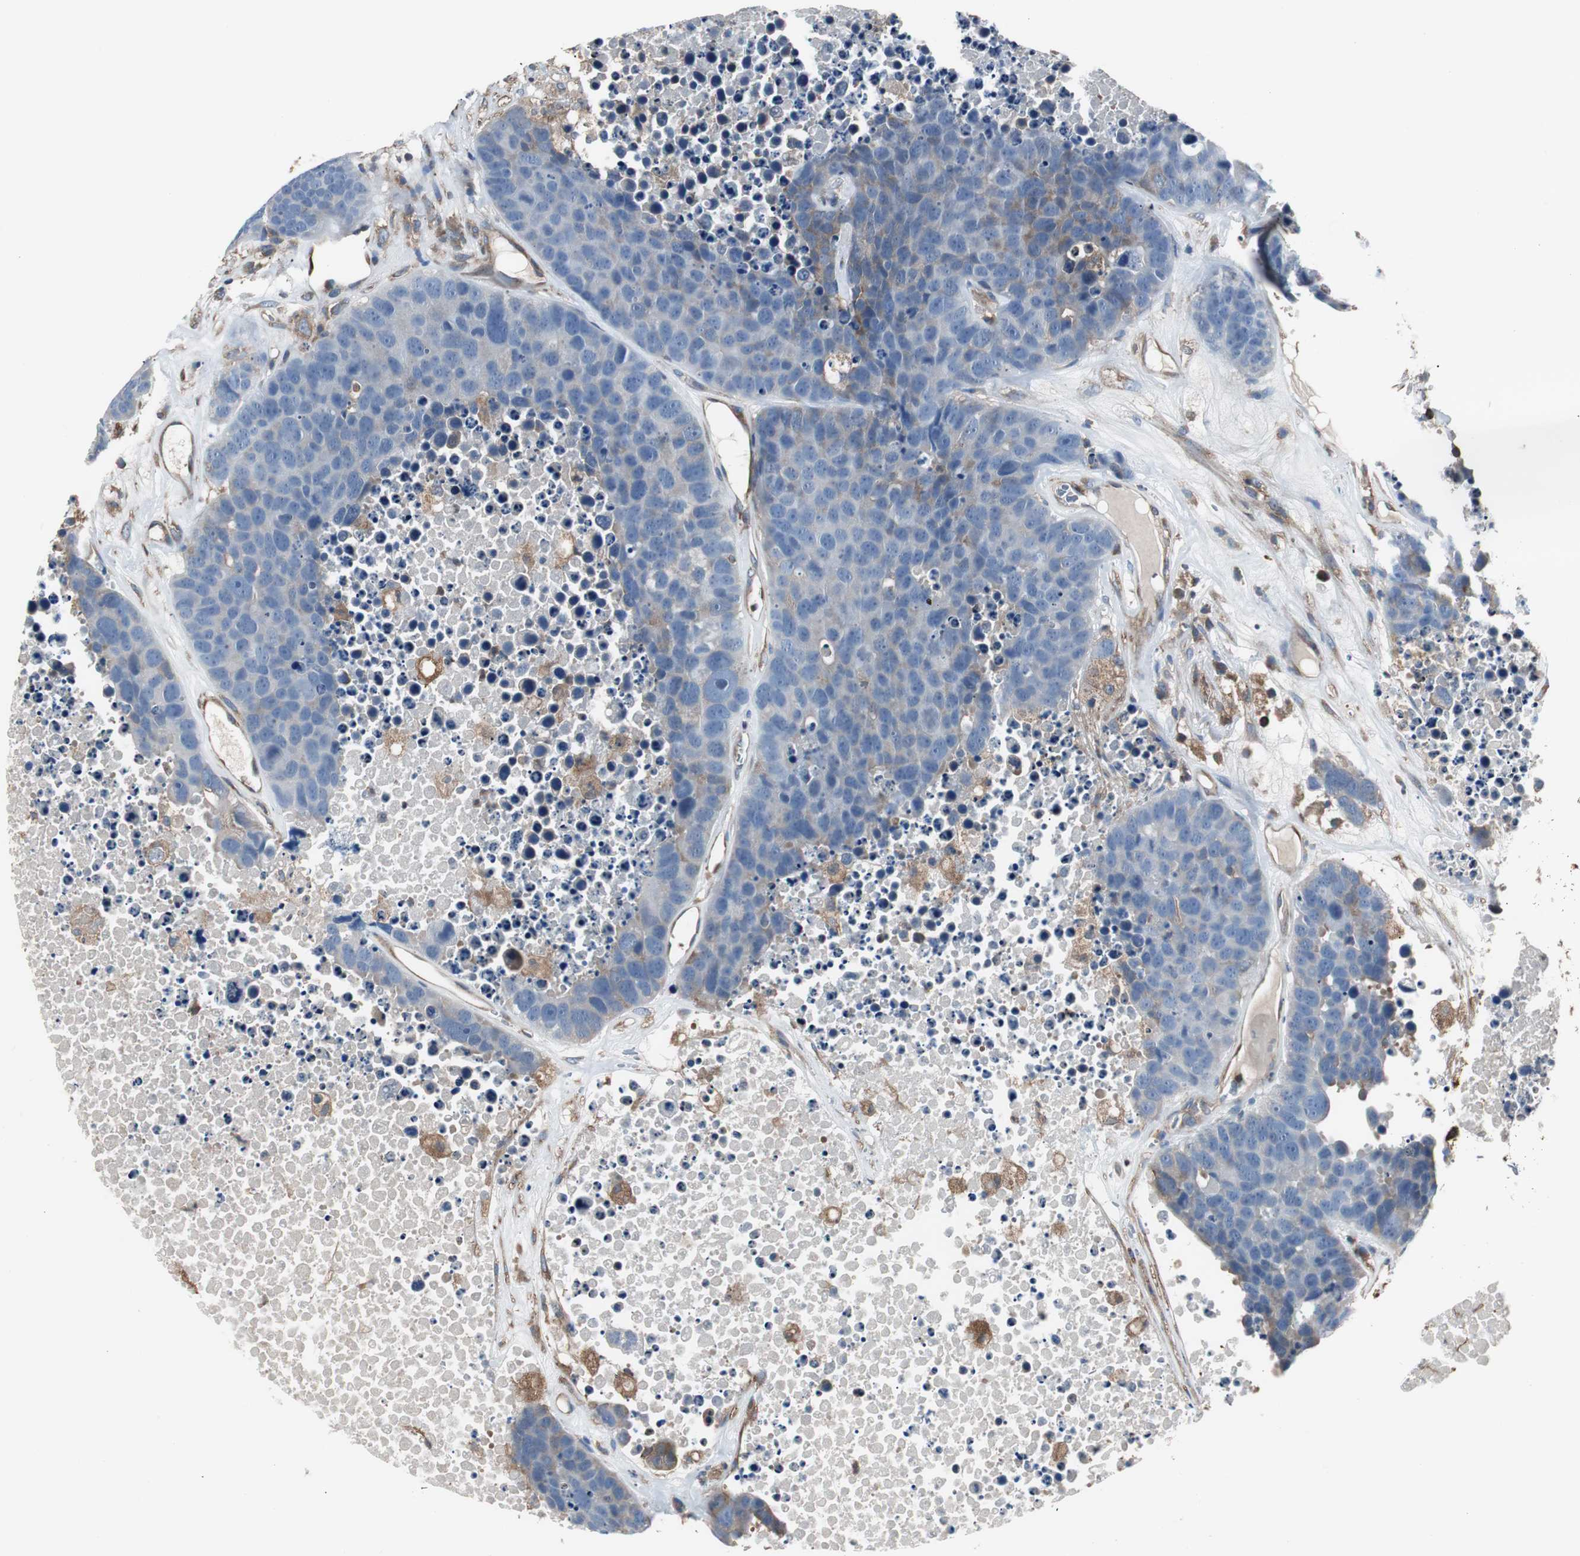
{"staining": {"intensity": "weak", "quantity": "<25%", "location": "cytoplasmic/membranous"}, "tissue": "carcinoid", "cell_type": "Tumor cells", "image_type": "cancer", "snomed": [{"axis": "morphology", "description": "Carcinoid, malignant, NOS"}, {"axis": "topography", "description": "Lung"}], "caption": "High magnification brightfield microscopy of carcinoid stained with DAB (3,3'-diaminobenzidine) (brown) and counterstained with hematoxylin (blue): tumor cells show no significant staining.", "gene": "CAPNS1", "patient": {"sex": "male", "age": 60}}